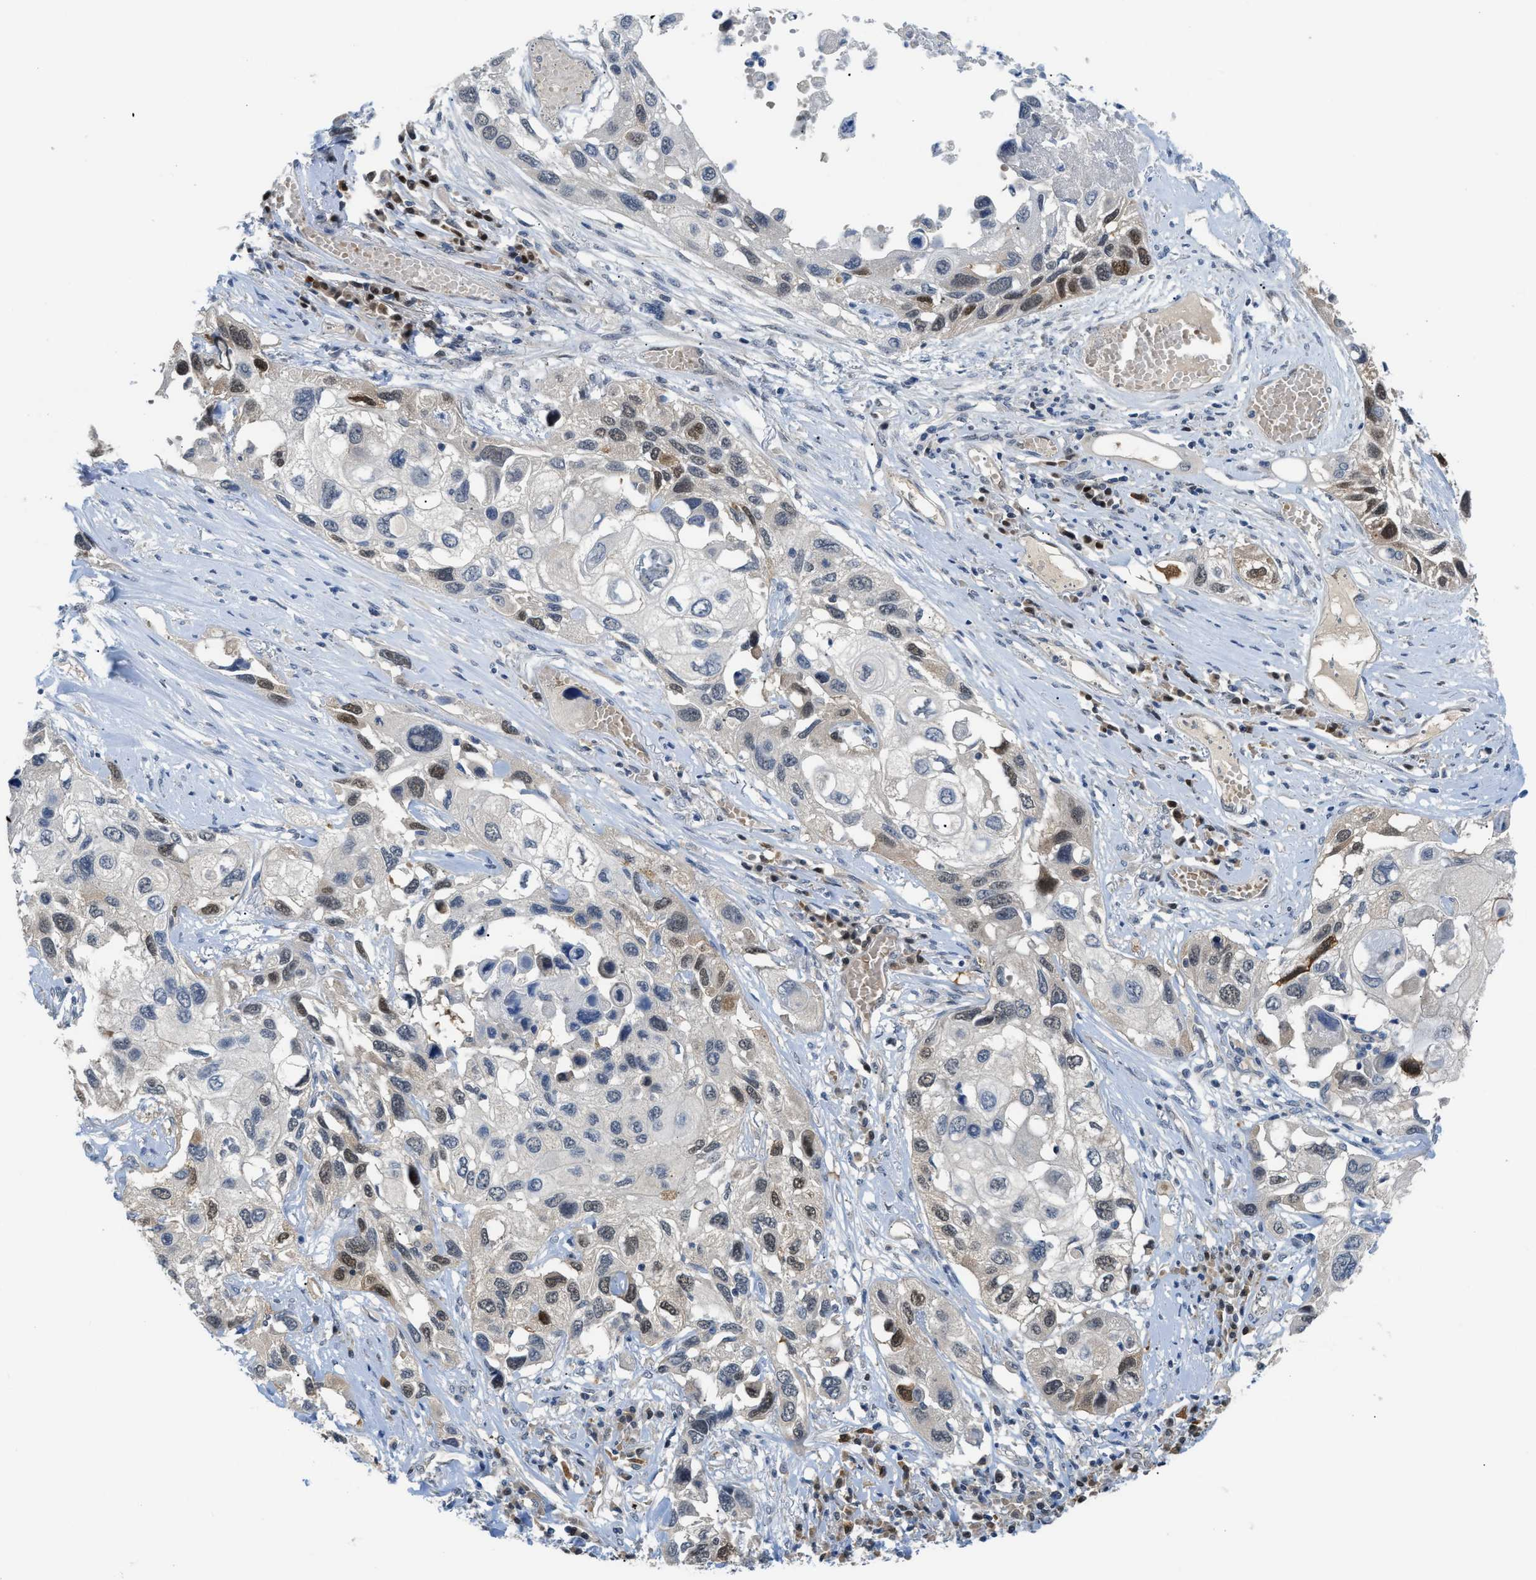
{"staining": {"intensity": "weak", "quantity": "25%-75%", "location": "cytoplasmic/membranous,nuclear"}, "tissue": "lung cancer", "cell_type": "Tumor cells", "image_type": "cancer", "snomed": [{"axis": "morphology", "description": "Squamous cell carcinoma, NOS"}, {"axis": "topography", "description": "Lung"}], "caption": "Squamous cell carcinoma (lung) tissue displays weak cytoplasmic/membranous and nuclear staining in approximately 25%-75% of tumor cells, visualized by immunohistochemistry.", "gene": "PSAT1", "patient": {"sex": "male", "age": 71}}